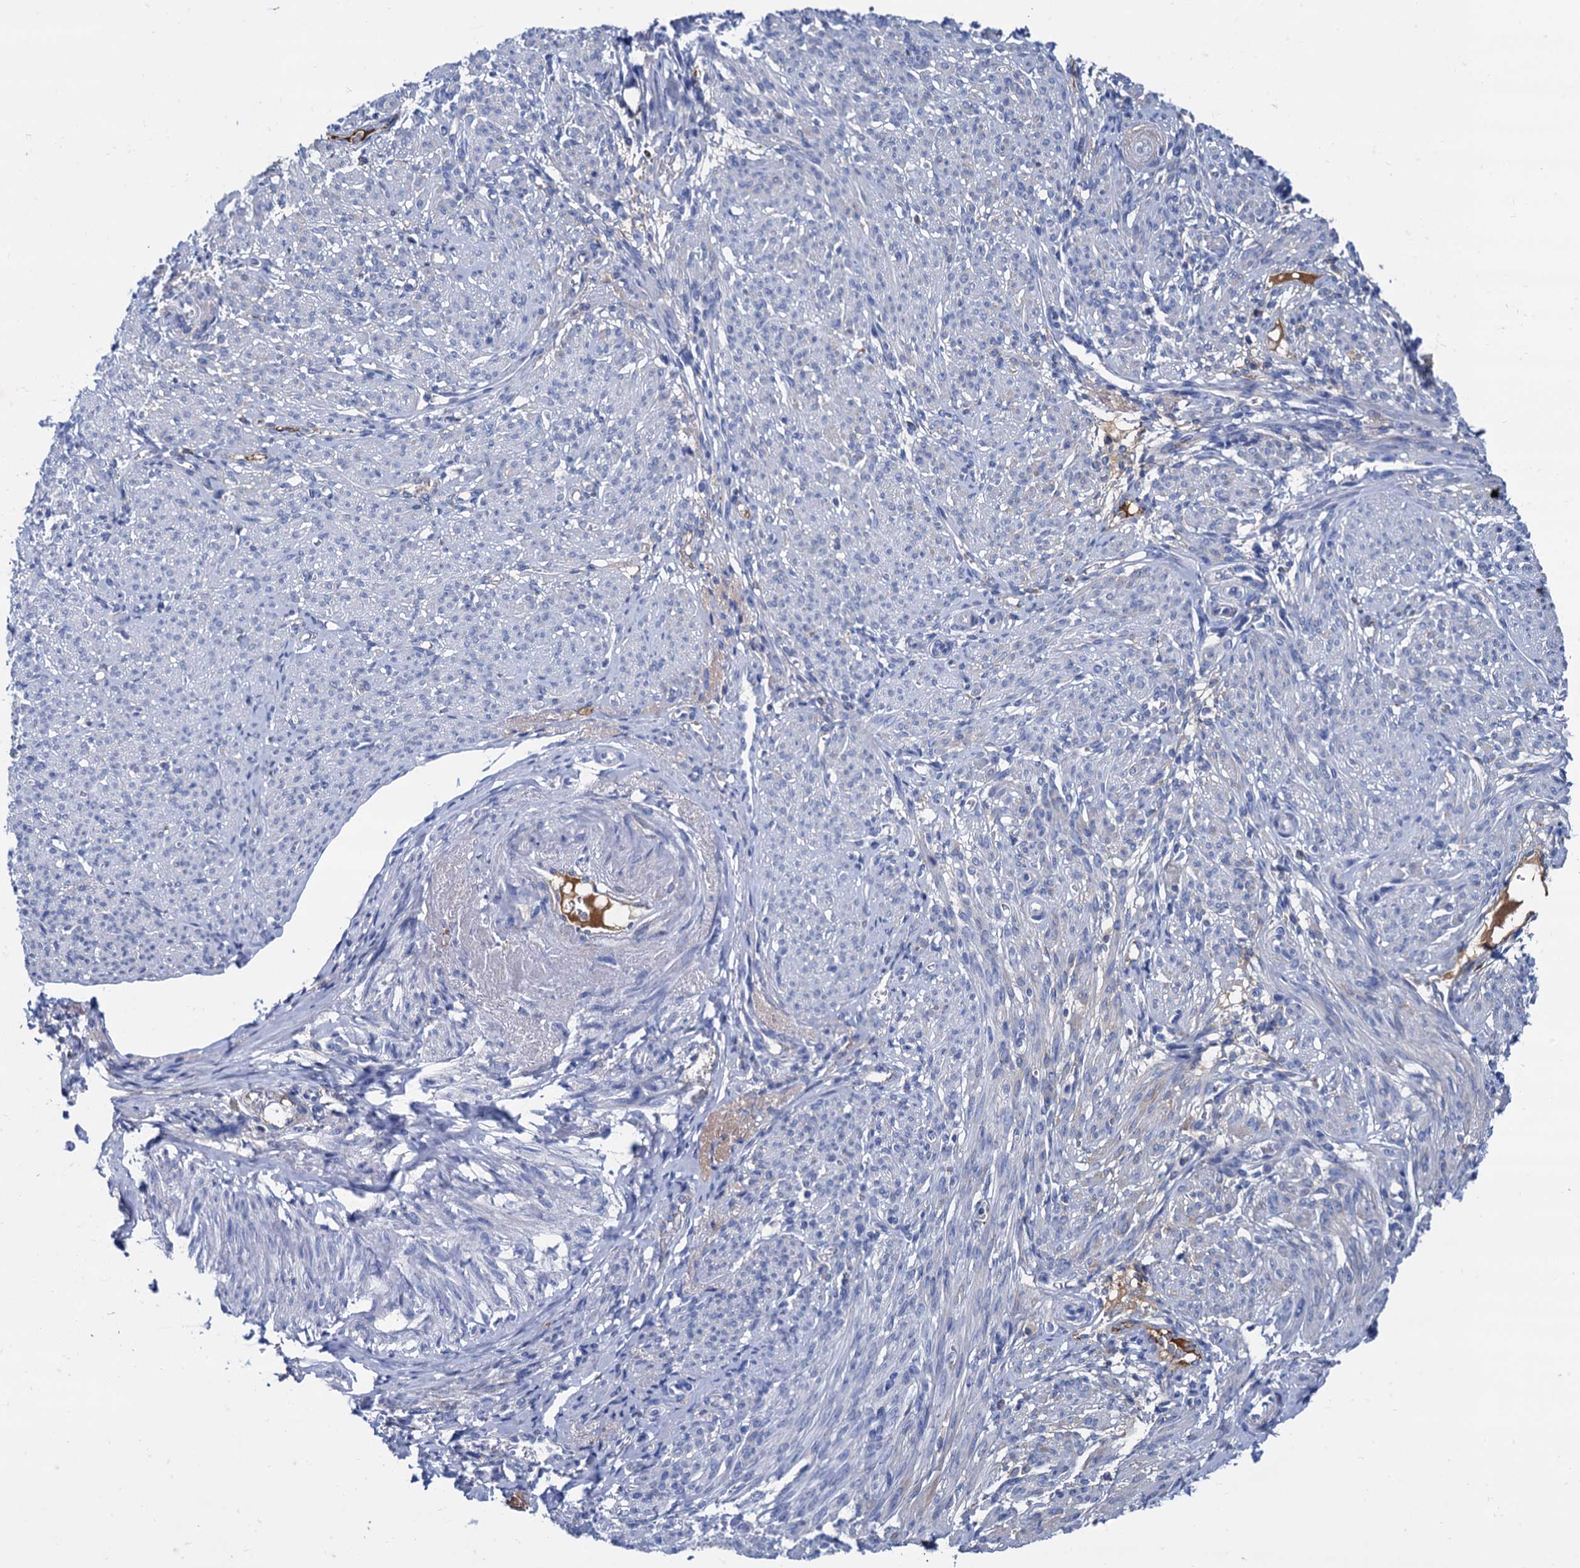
{"staining": {"intensity": "negative", "quantity": "none", "location": "none"}, "tissue": "smooth muscle", "cell_type": "Smooth muscle cells", "image_type": "normal", "snomed": [{"axis": "morphology", "description": "Normal tissue, NOS"}, {"axis": "topography", "description": "Smooth muscle"}], "caption": "Normal smooth muscle was stained to show a protein in brown. There is no significant positivity in smooth muscle cells. (DAB (3,3'-diaminobenzidine) IHC, high magnification).", "gene": "APOD", "patient": {"sex": "female", "age": 39}}